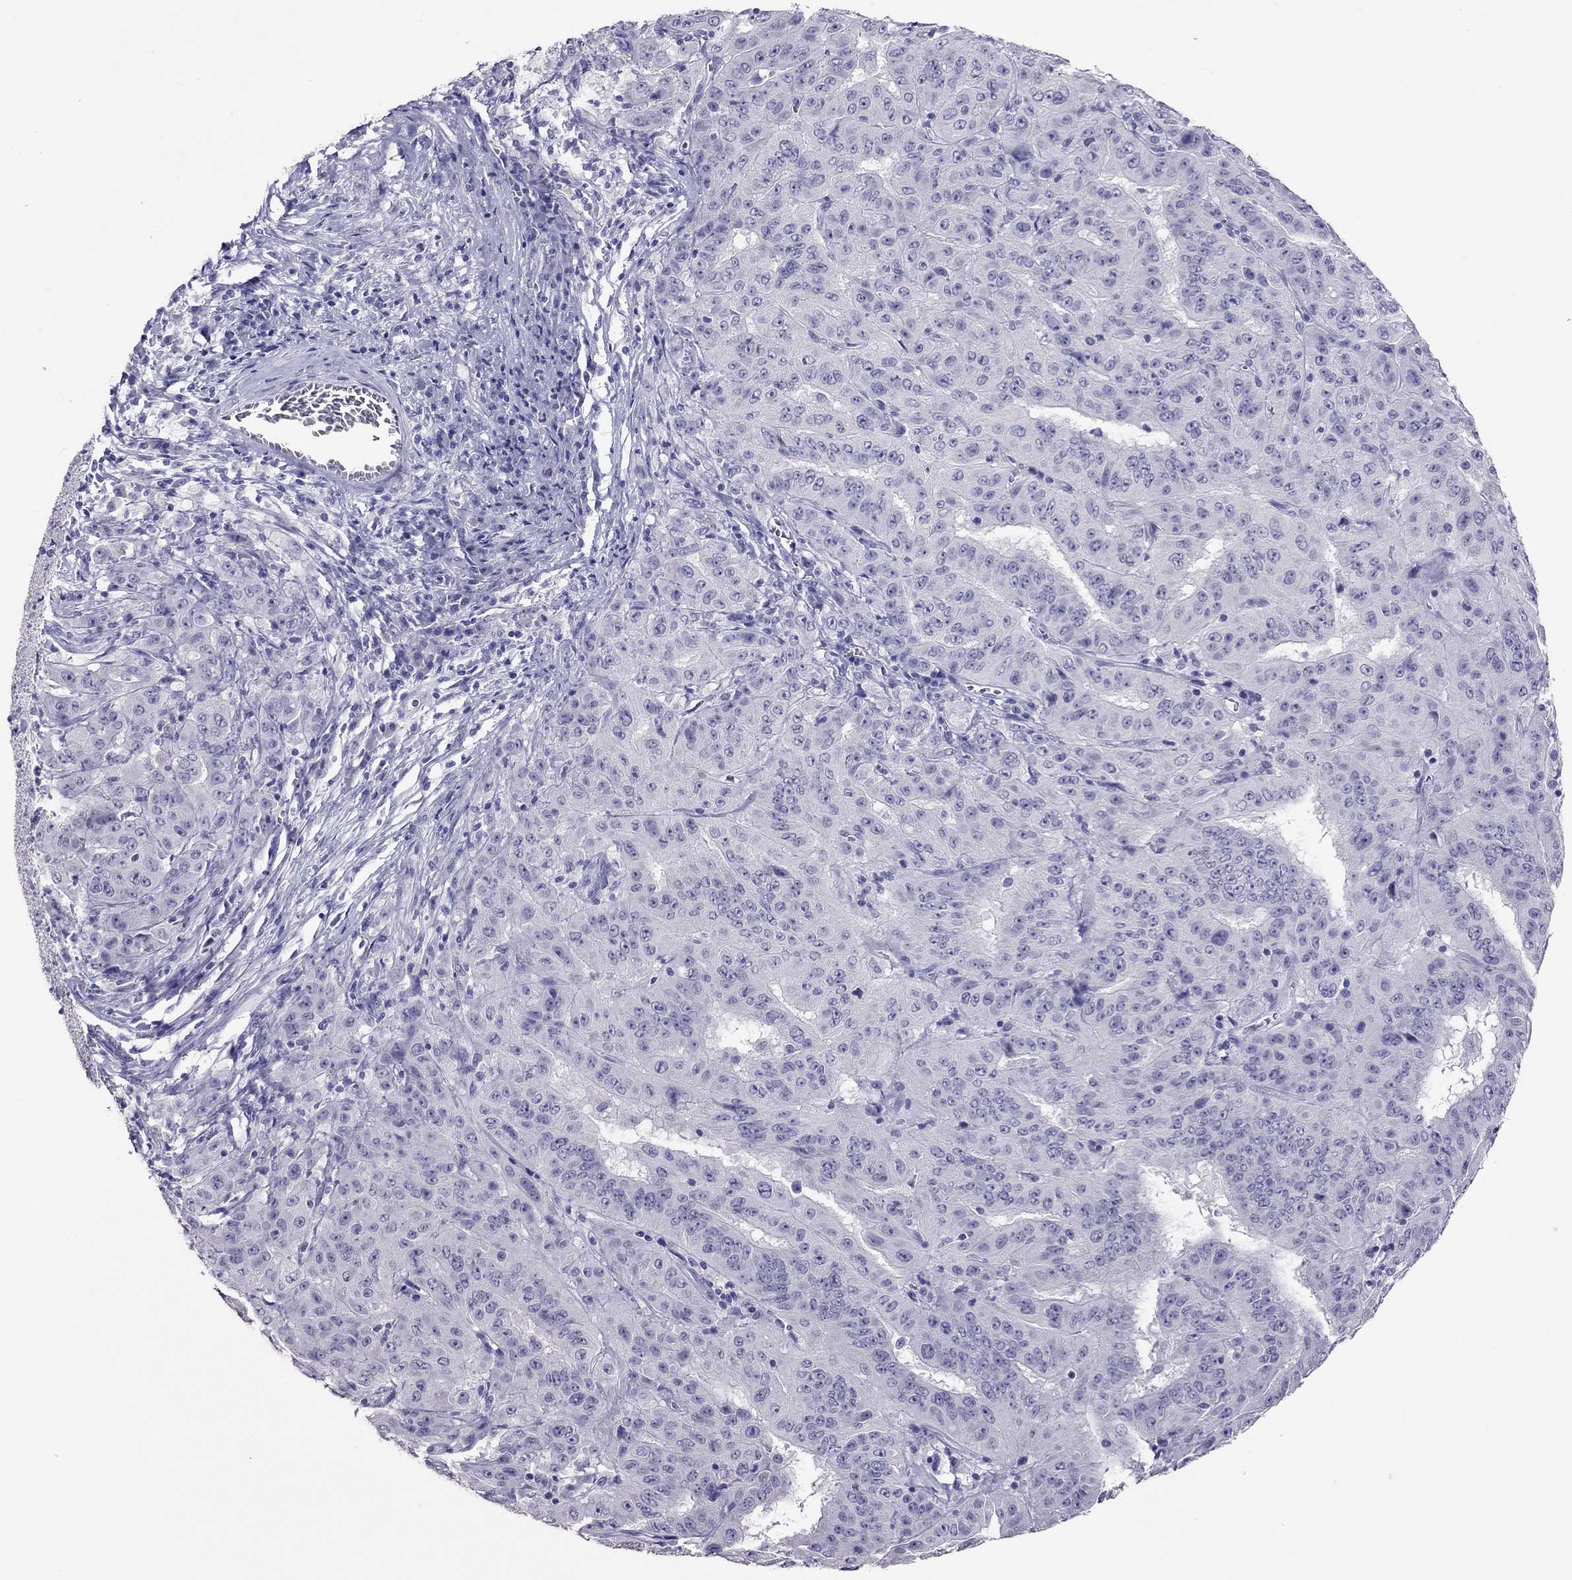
{"staining": {"intensity": "negative", "quantity": "none", "location": "none"}, "tissue": "pancreatic cancer", "cell_type": "Tumor cells", "image_type": "cancer", "snomed": [{"axis": "morphology", "description": "Adenocarcinoma, NOS"}, {"axis": "topography", "description": "Pancreas"}], "caption": "Immunohistochemistry image of pancreatic cancer stained for a protein (brown), which shows no staining in tumor cells.", "gene": "PSMB11", "patient": {"sex": "male", "age": 63}}